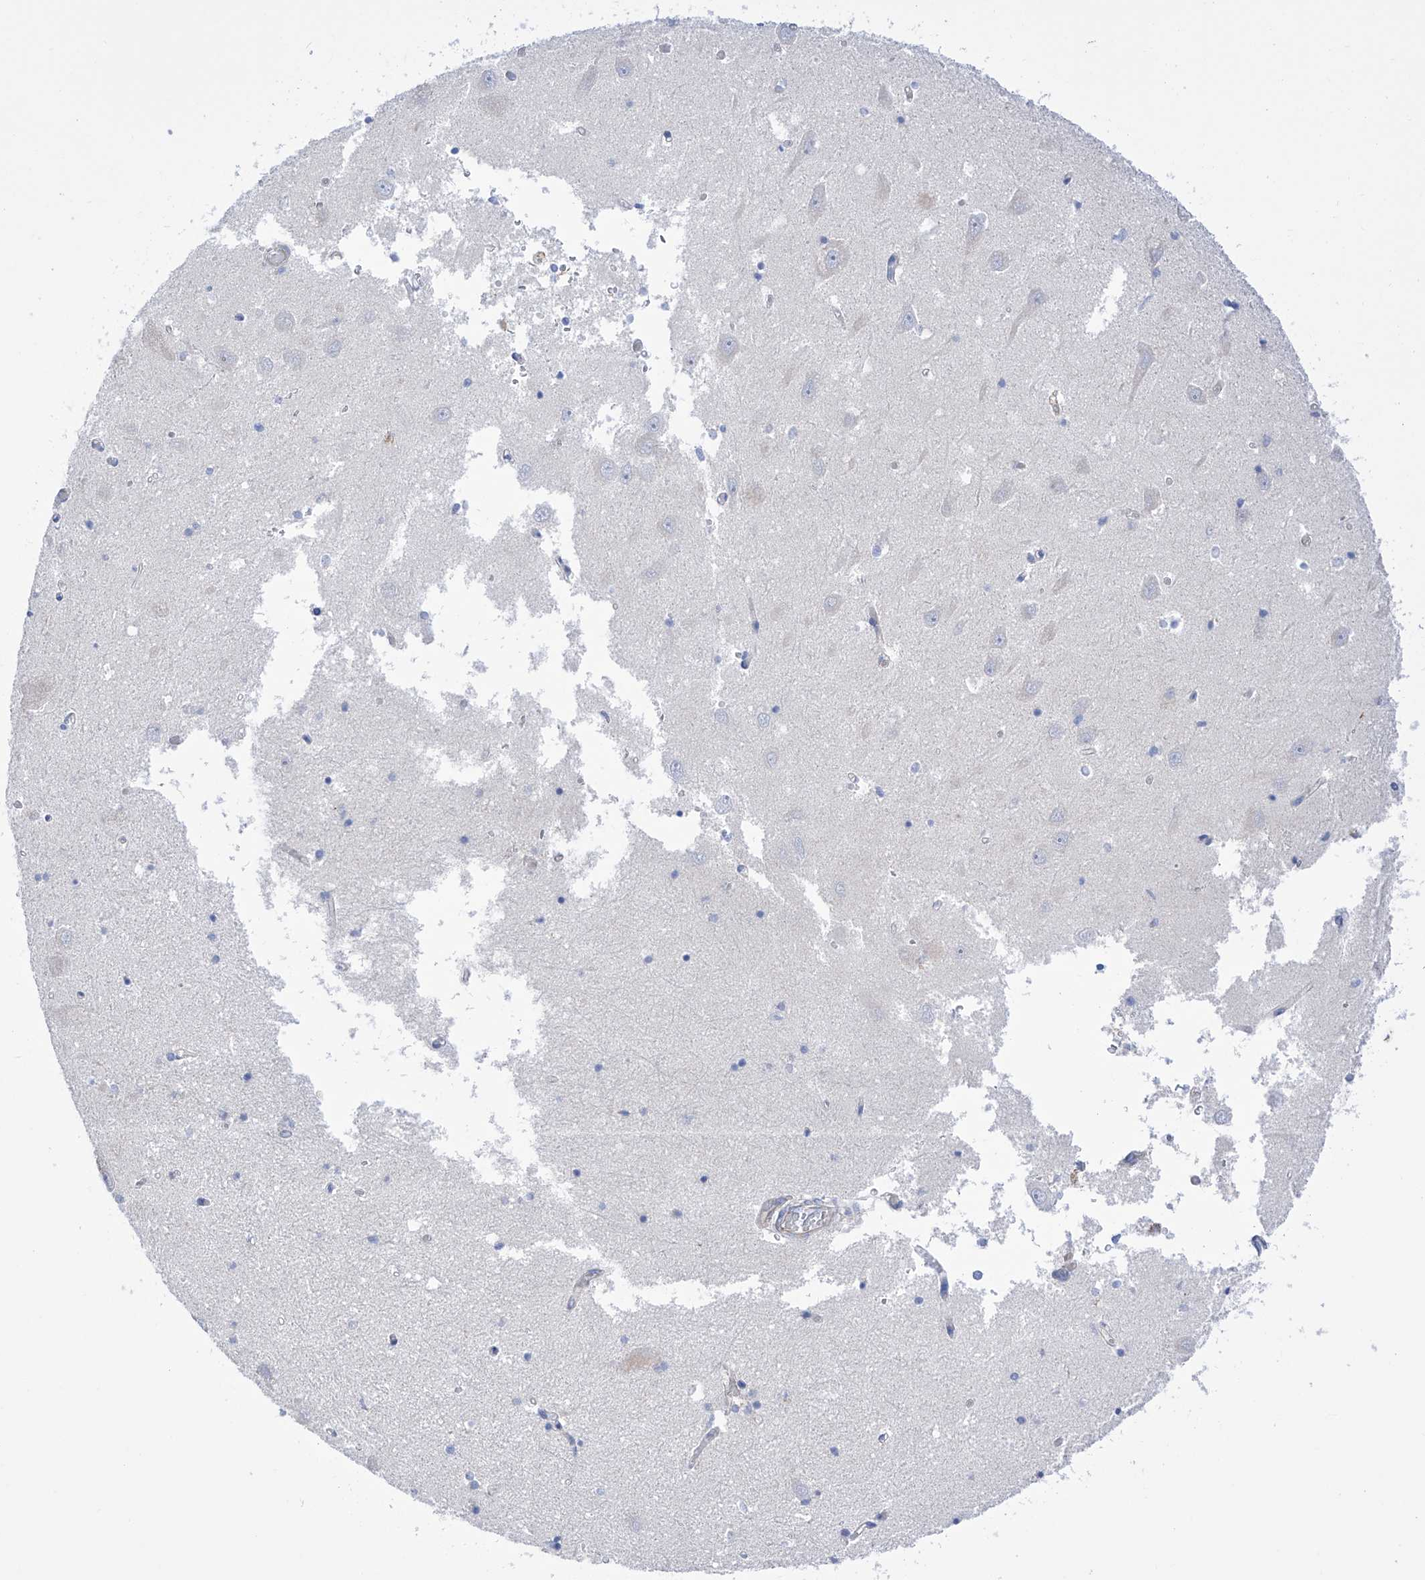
{"staining": {"intensity": "negative", "quantity": "none", "location": "none"}, "tissue": "hippocampus", "cell_type": "Glial cells", "image_type": "normal", "snomed": [{"axis": "morphology", "description": "Normal tissue, NOS"}, {"axis": "topography", "description": "Hippocampus"}], "caption": "Immunohistochemistry (IHC) histopathology image of benign human hippocampus stained for a protein (brown), which reveals no staining in glial cells. The staining is performed using DAB (3,3'-diaminobenzidine) brown chromogen with nuclei counter-stained in using hematoxylin.", "gene": "FLG", "patient": {"sex": "male", "age": 70}}